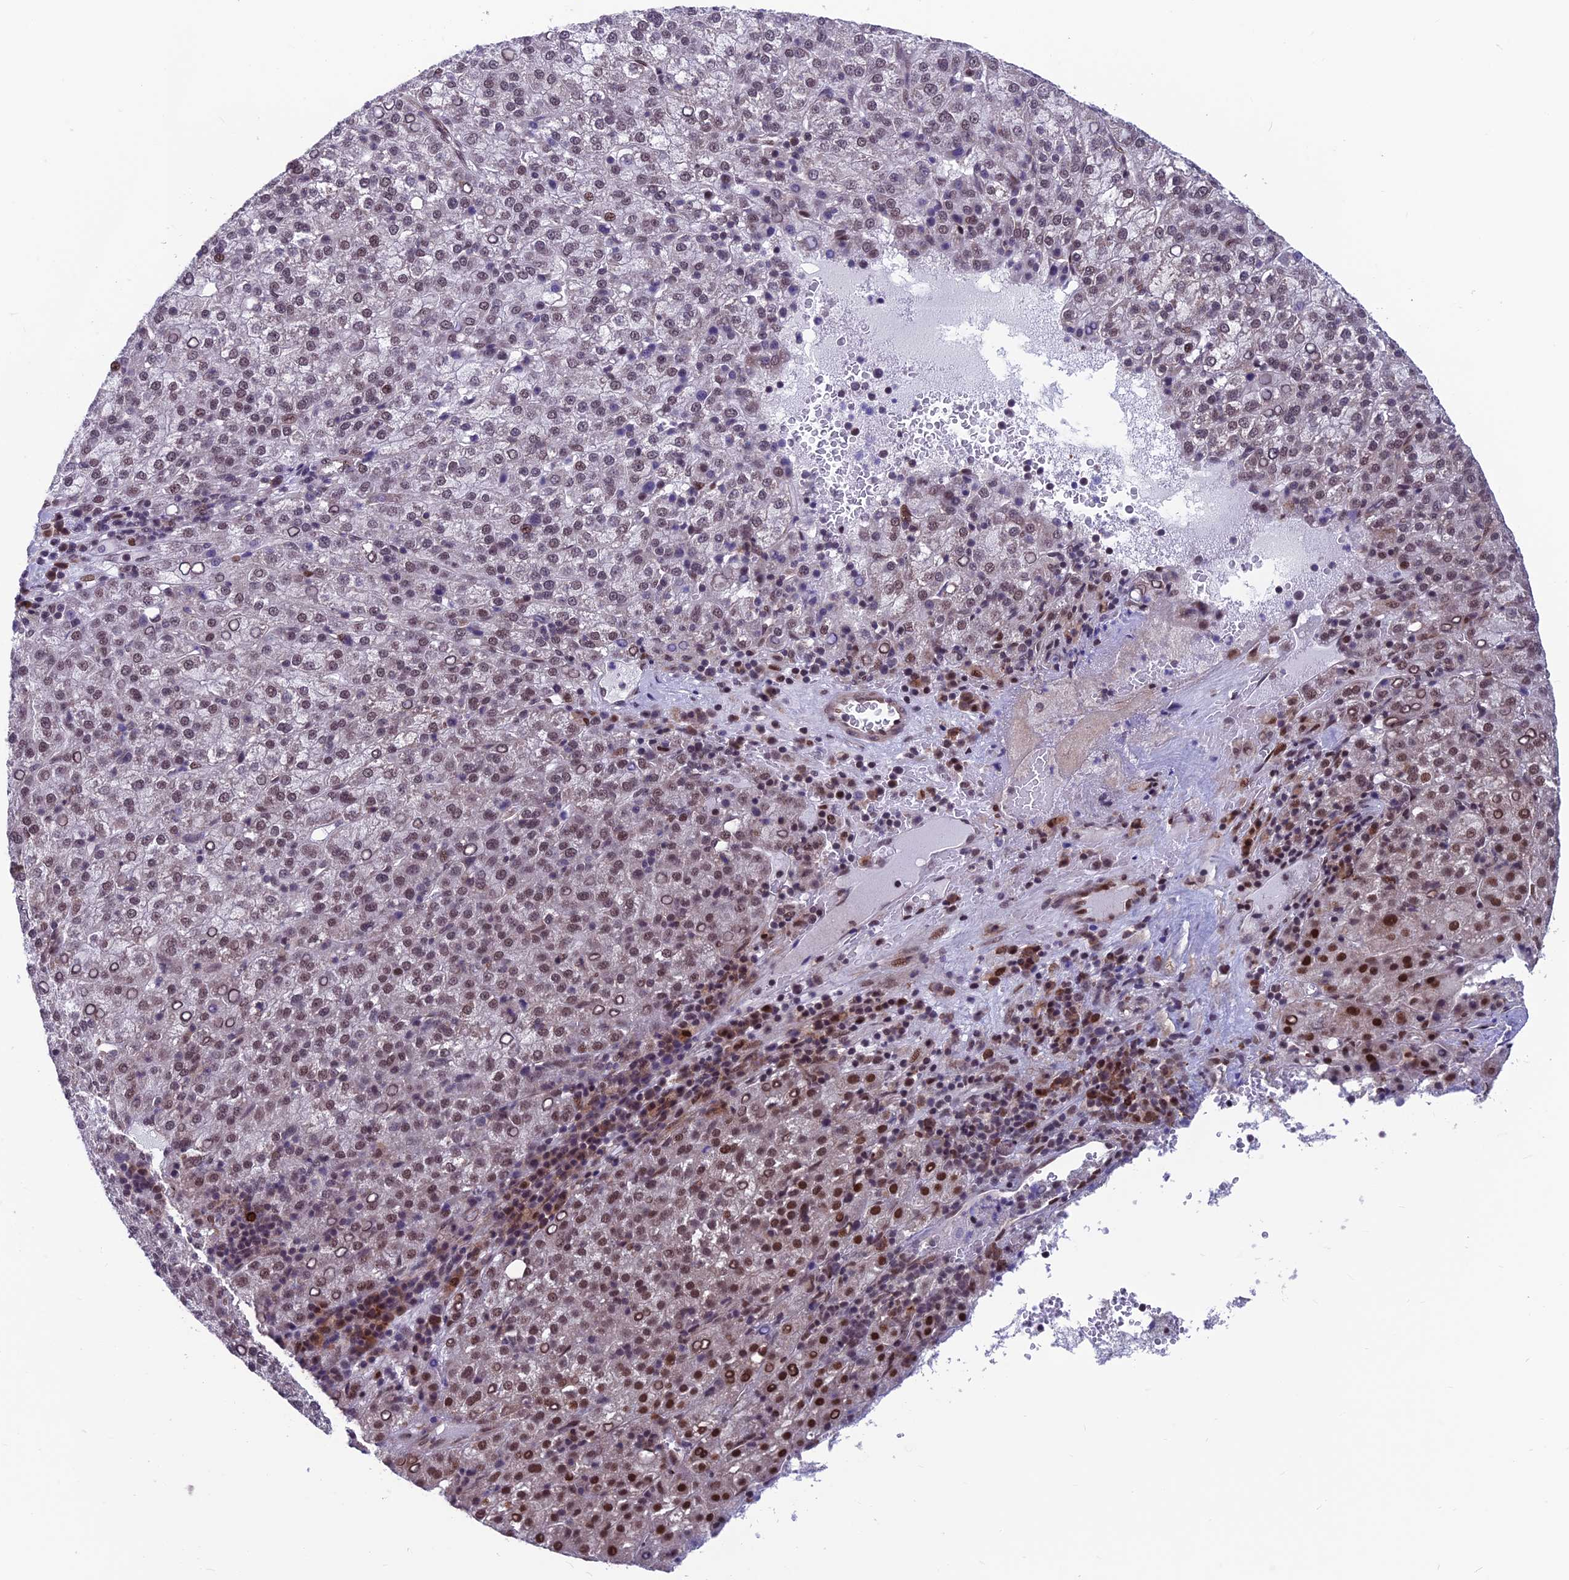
{"staining": {"intensity": "weak", "quantity": "25%-75%", "location": "nuclear"}, "tissue": "liver cancer", "cell_type": "Tumor cells", "image_type": "cancer", "snomed": [{"axis": "morphology", "description": "Carcinoma, Hepatocellular, NOS"}, {"axis": "topography", "description": "Liver"}], "caption": "Liver cancer stained with a brown dye displays weak nuclear positive expression in about 25%-75% of tumor cells.", "gene": "KIAA1191", "patient": {"sex": "female", "age": 58}}